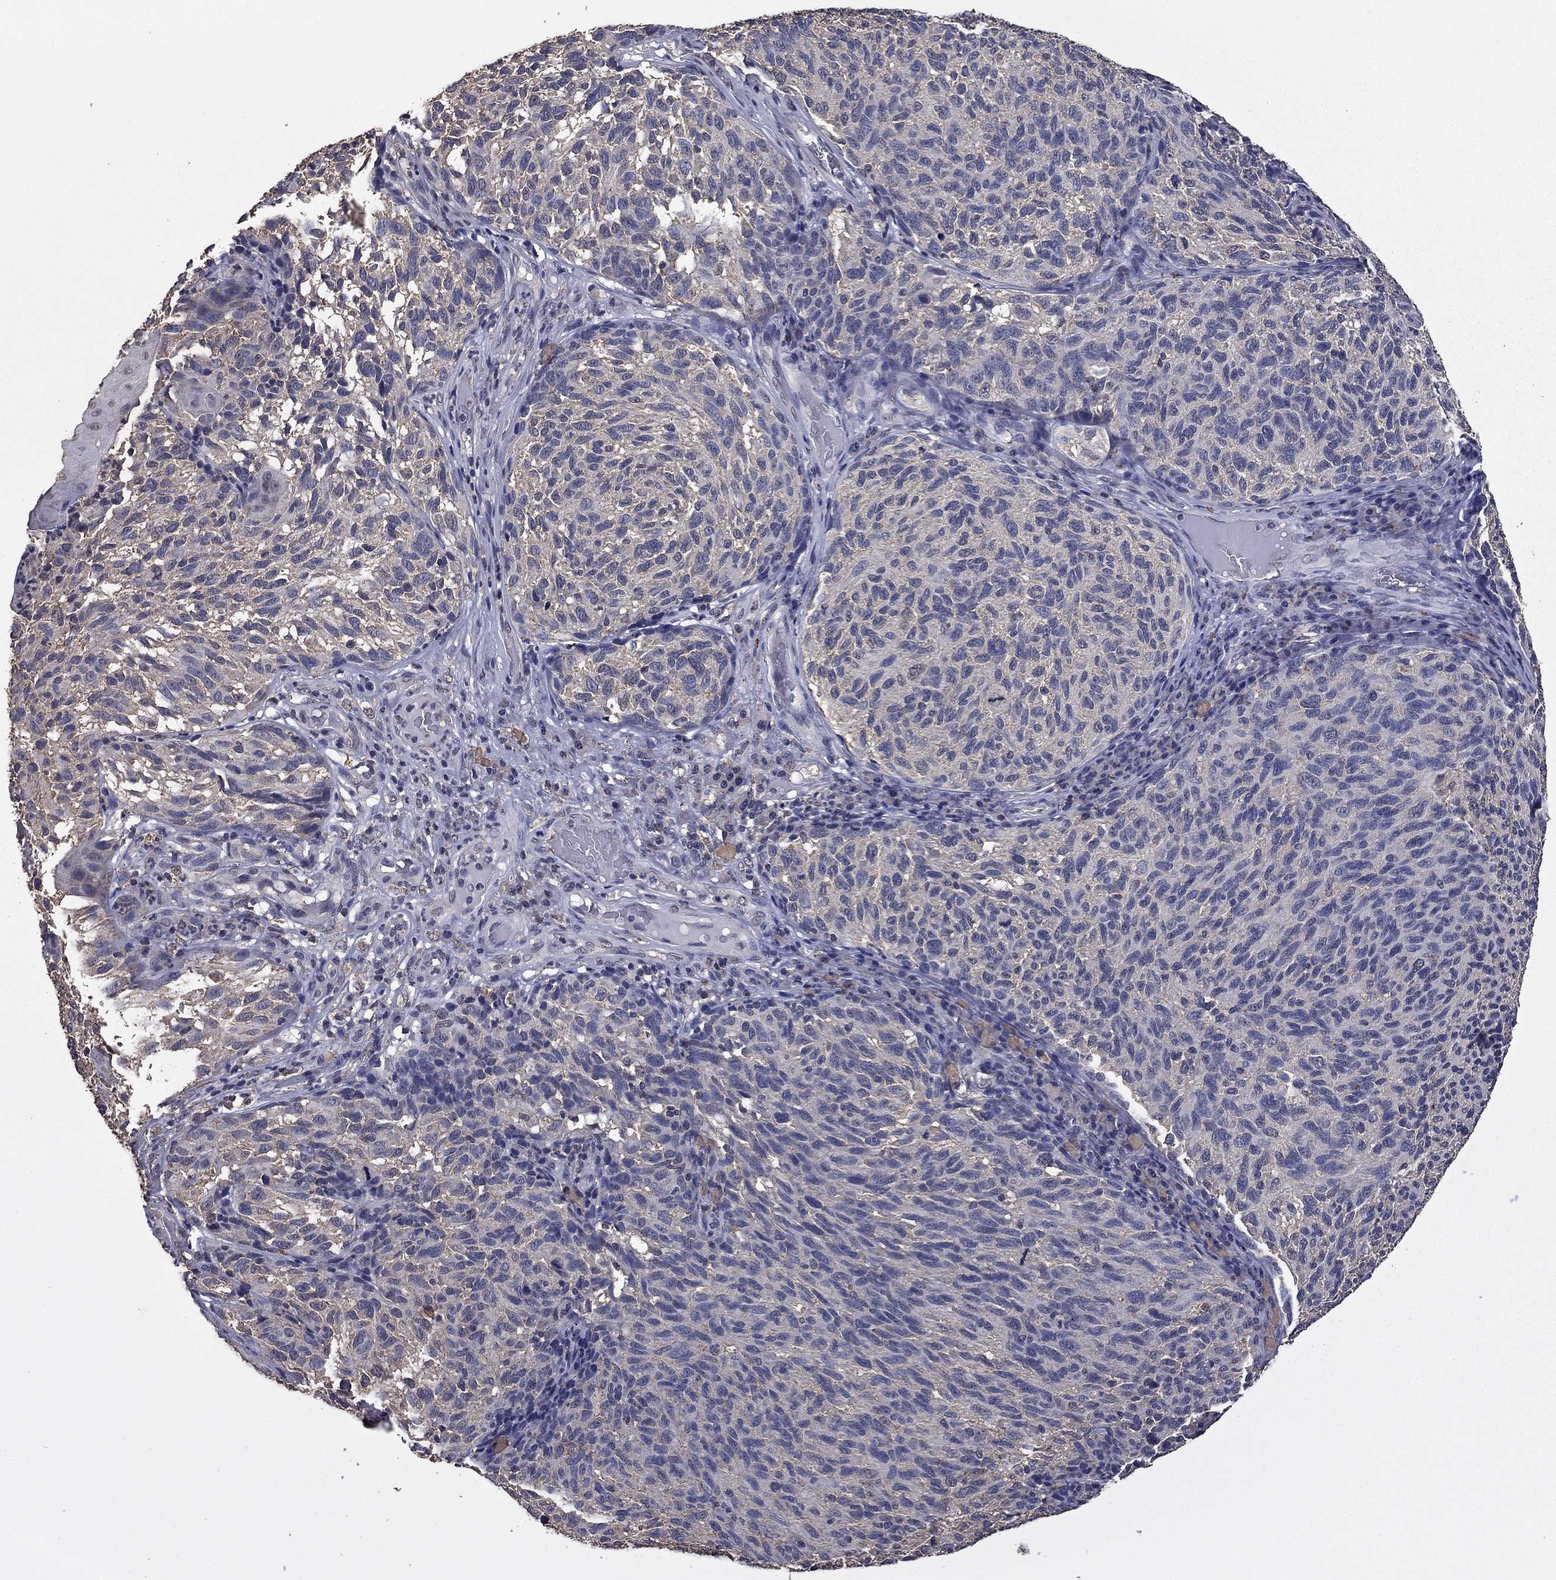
{"staining": {"intensity": "negative", "quantity": "none", "location": "none"}, "tissue": "melanoma", "cell_type": "Tumor cells", "image_type": "cancer", "snomed": [{"axis": "morphology", "description": "Malignant melanoma, NOS"}, {"axis": "topography", "description": "Skin"}], "caption": "DAB (3,3'-diaminobenzidine) immunohistochemical staining of human malignant melanoma displays no significant staining in tumor cells. Nuclei are stained in blue.", "gene": "MFAP3L", "patient": {"sex": "female", "age": 73}}